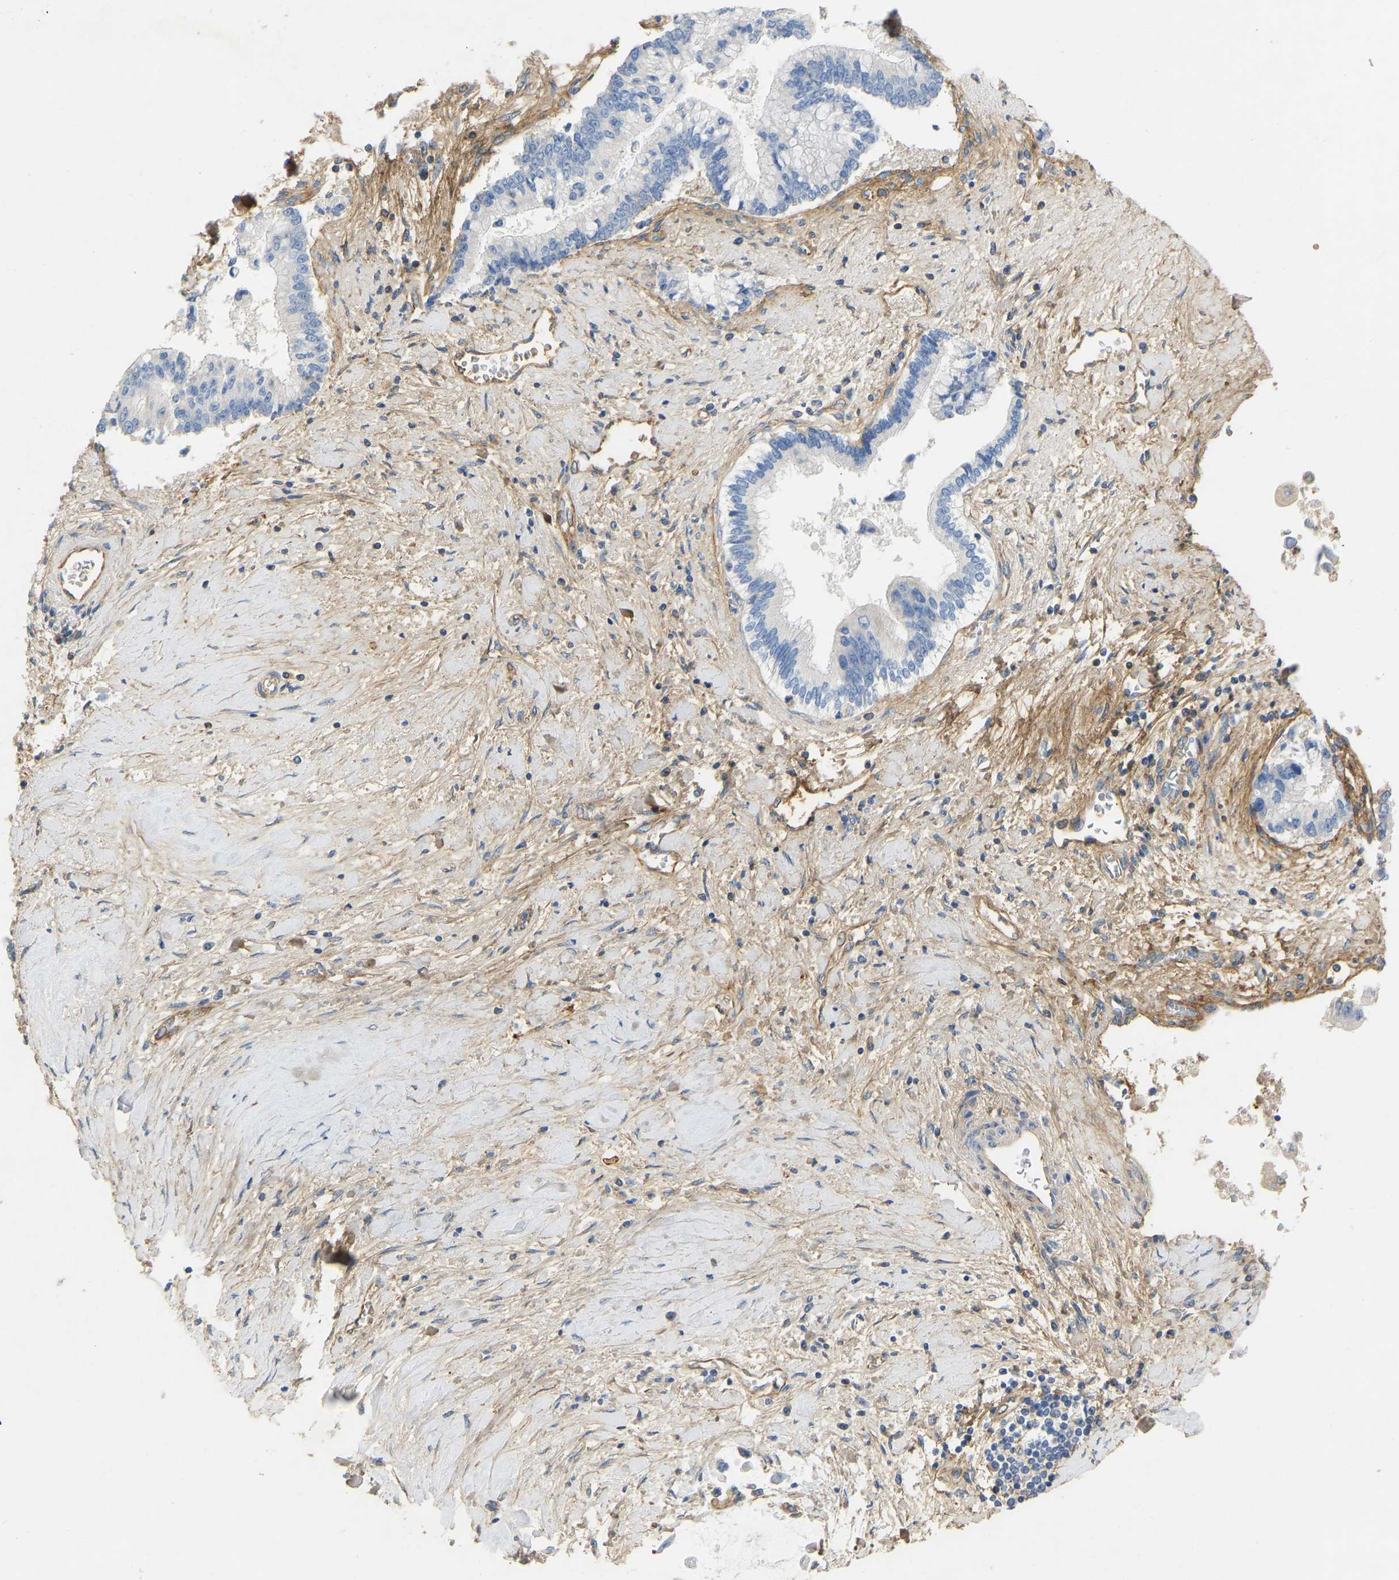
{"staining": {"intensity": "negative", "quantity": "none", "location": "none"}, "tissue": "liver cancer", "cell_type": "Tumor cells", "image_type": "cancer", "snomed": [{"axis": "morphology", "description": "Cholangiocarcinoma"}, {"axis": "topography", "description": "Liver"}], "caption": "This is an immunohistochemistry (IHC) image of human liver cholangiocarcinoma. There is no staining in tumor cells.", "gene": "TECTA", "patient": {"sex": "male", "age": 50}}